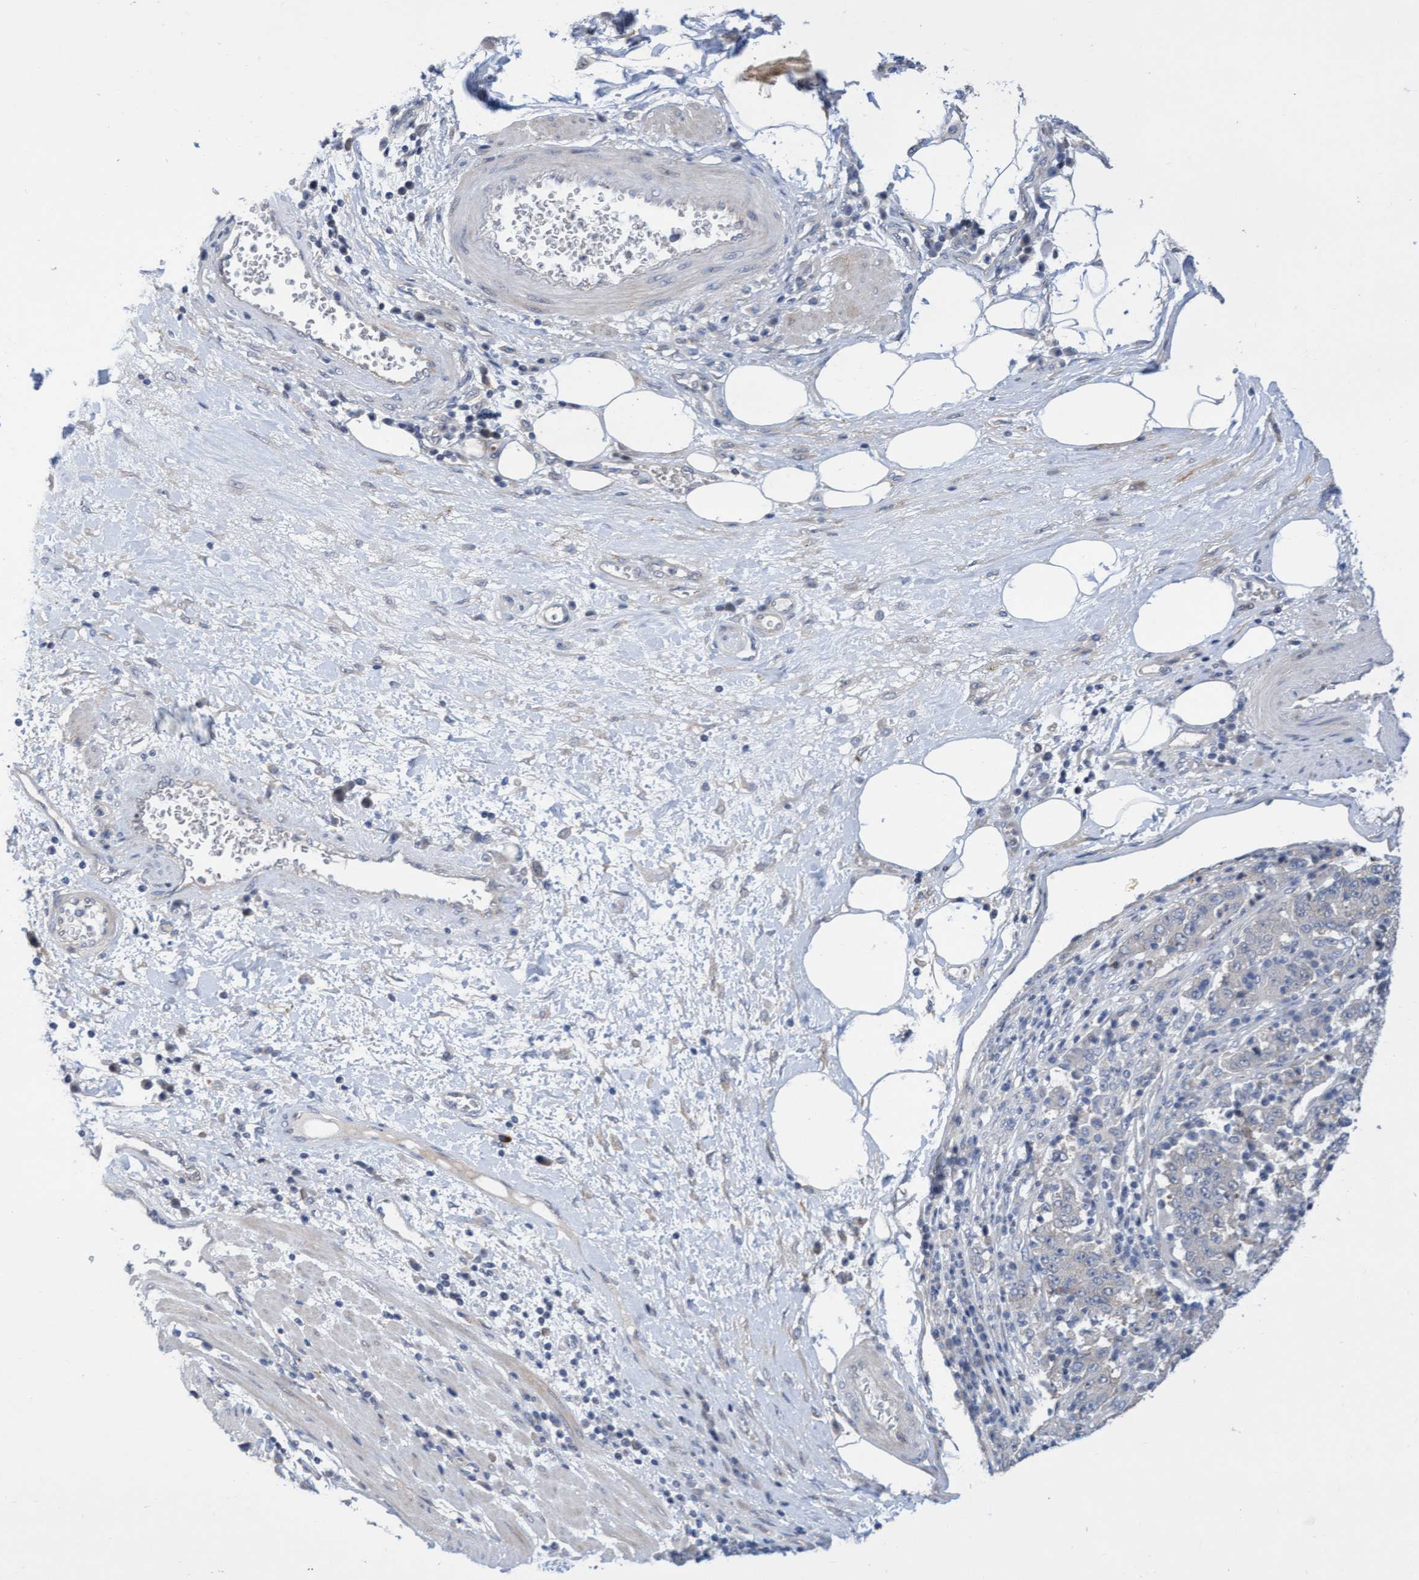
{"staining": {"intensity": "negative", "quantity": "none", "location": "none"}, "tissue": "stomach cancer", "cell_type": "Tumor cells", "image_type": "cancer", "snomed": [{"axis": "morphology", "description": "Normal tissue, NOS"}, {"axis": "morphology", "description": "Adenocarcinoma, NOS"}, {"axis": "topography", "description": "Stomach, upper"}, {"axis": "topography", "description": "Stomach"}], "caption": "Immunohistochemistry of stomach cancer exhibits no staining in tumor cells. (Stains: DAB immunohistochemistry (IHC) with hematoxylin counter stain, Microscopy: brightfield microscopy at high magnification).", "gene": "ABCF2", "patient": {"sex": "male", "age": 59}}